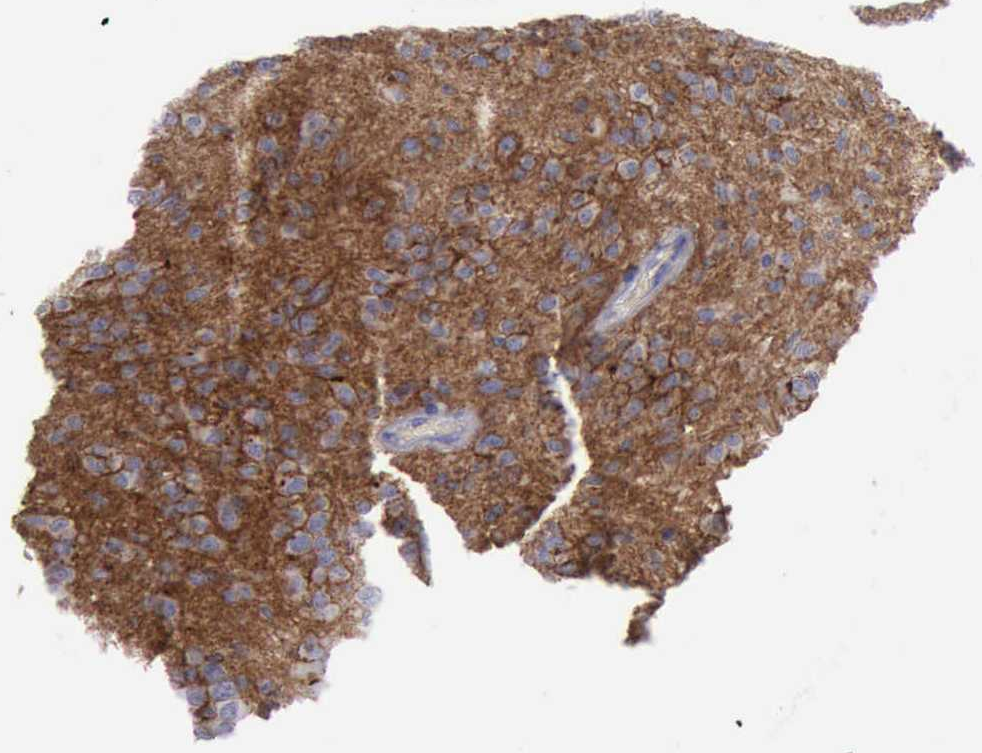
{"staining": {"intensity": "strong", "quantity": ">75%", "location": "cytoplasmic/membranous"}, "tissue": "glioma", "cell_type": "Tumor cells", "image_type": "cancer", "snomed": [{"axis": "morphology", "description": "Glioma, malignant, Low grade"}, {"axis": "topography", "description": "Brain"}], "caption": "A photomicrograph showing strong cytoplasmic/membranous positivity in approximately >75% of tumor cells in malignant glioma (low-grade), as visualized by brown immunohistochemical staining.", "gene": "CDH2", "patient": {"sex": "female", "age": 15}}